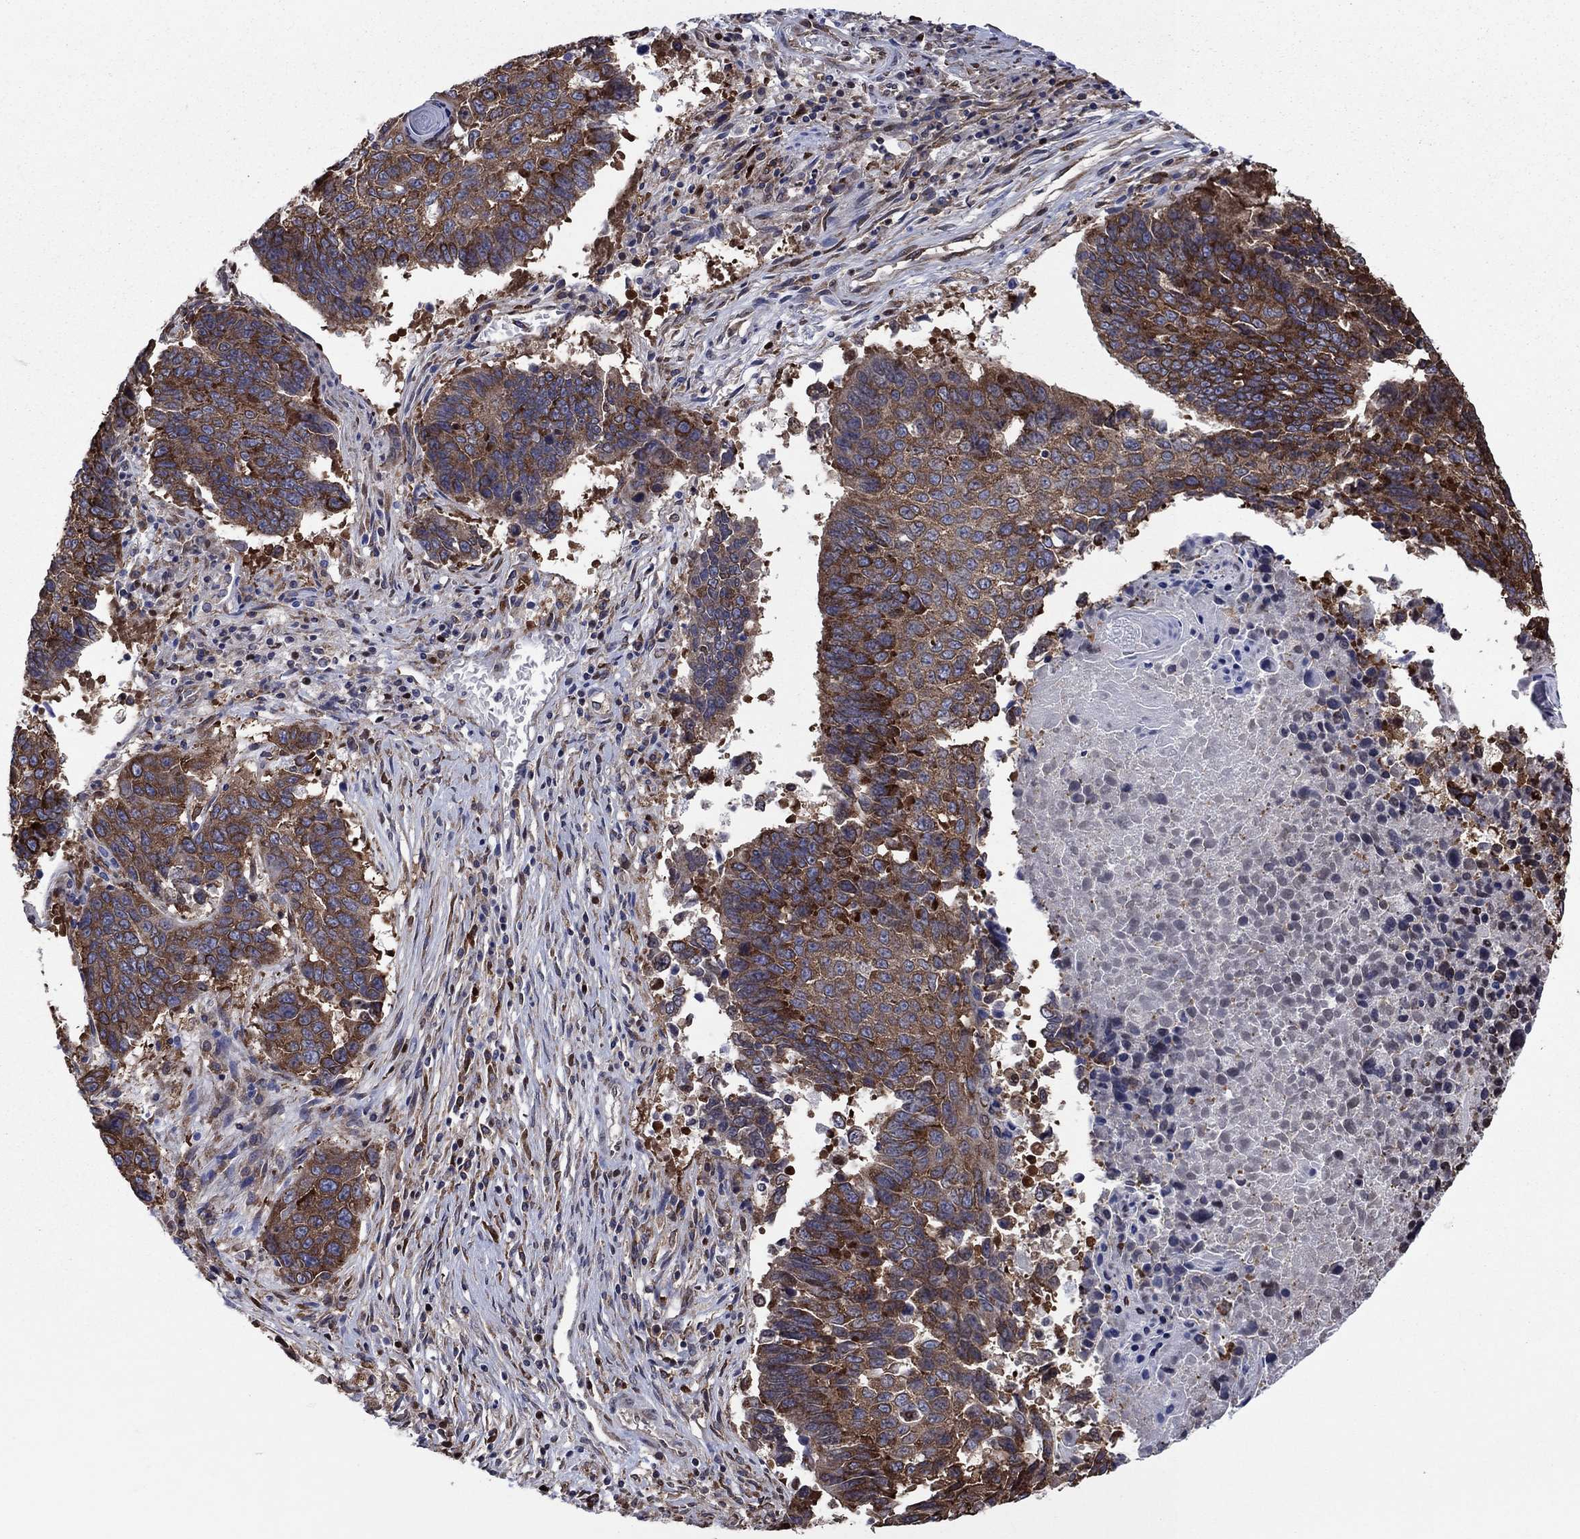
{"staining": {"intensity": "strong", "quantity": "25%-75%", "location": "cytoplasmic/membranous"}, "tissue": "lung cancer", "cell_type": "Tumor cells", "image_type": "cancer", "snomed": [{"axis": "morphology", "description": "Squamous cell carcinoma, NOS"}, {"axis": "topography", "description": "Lung"}], "caption": "IHC photomicrograph of neoplastic tissue: human squamous cell carcinoma (lung) stained using IHC shows high levels of strong protein expression localized specifically in the cytoplasmic/membranous of tumor cells, appearing as a cytoplasmic/membranous brown color.", "gene": "YBX1", "patient": {"sex": "male", "age": 73}}